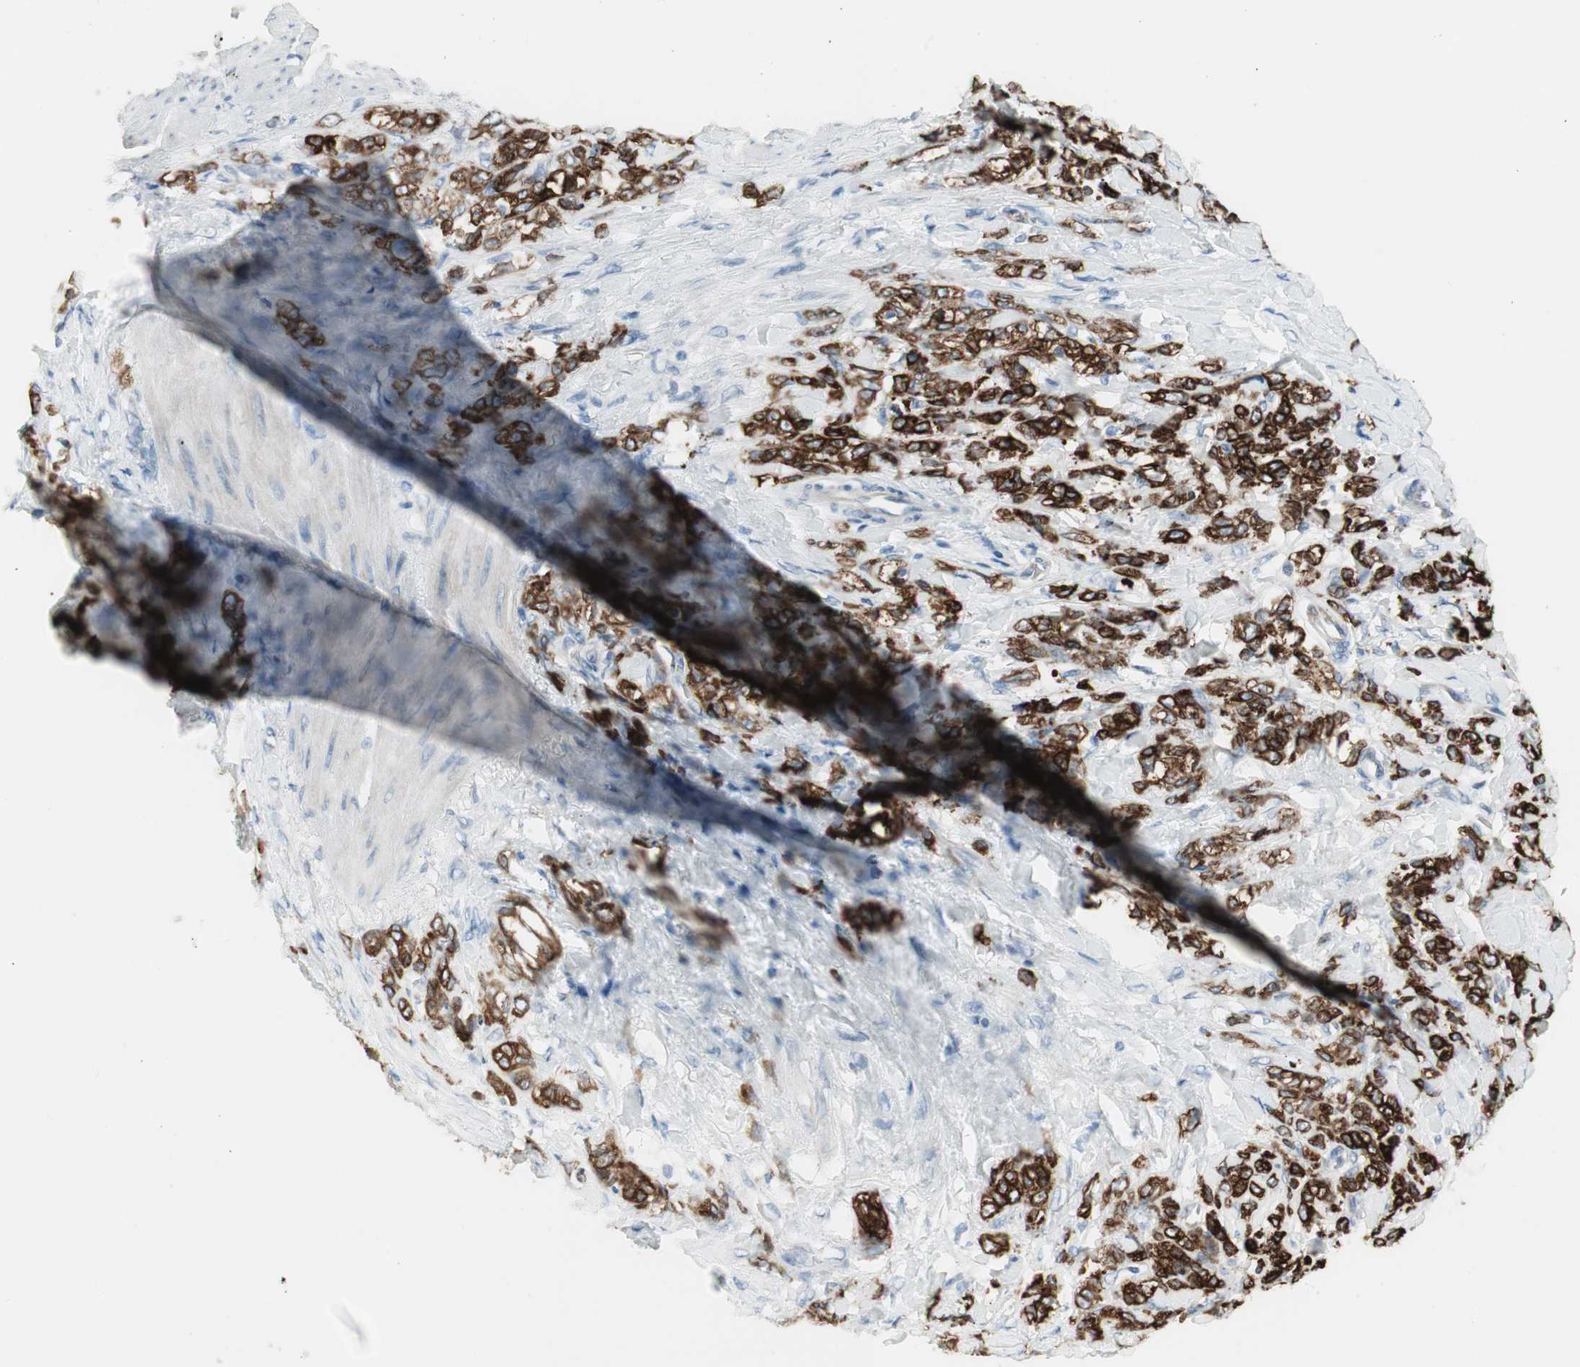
{"staining": {"intensity": "strong", "quantity": ">75%", "location": "cytoplasmic/membranous"}, "tissue": "stomach cancer", "cell_type": "Tumor cells", "image_type": "cancer", "snomed": [{"axis": "morphology", "description": "Adenocarcinoma, NOS"}, {"axis": "topography", "description": "Stomach"}], "caption": "Approximately >75% of tumor cells in stomach cancer exhibit strong cytoplasmic/membranous protein positivity as visualized by brown immunohistochemical staining.", "gene": "AGR2", "patient": {"sex": "male", "age": 82}}